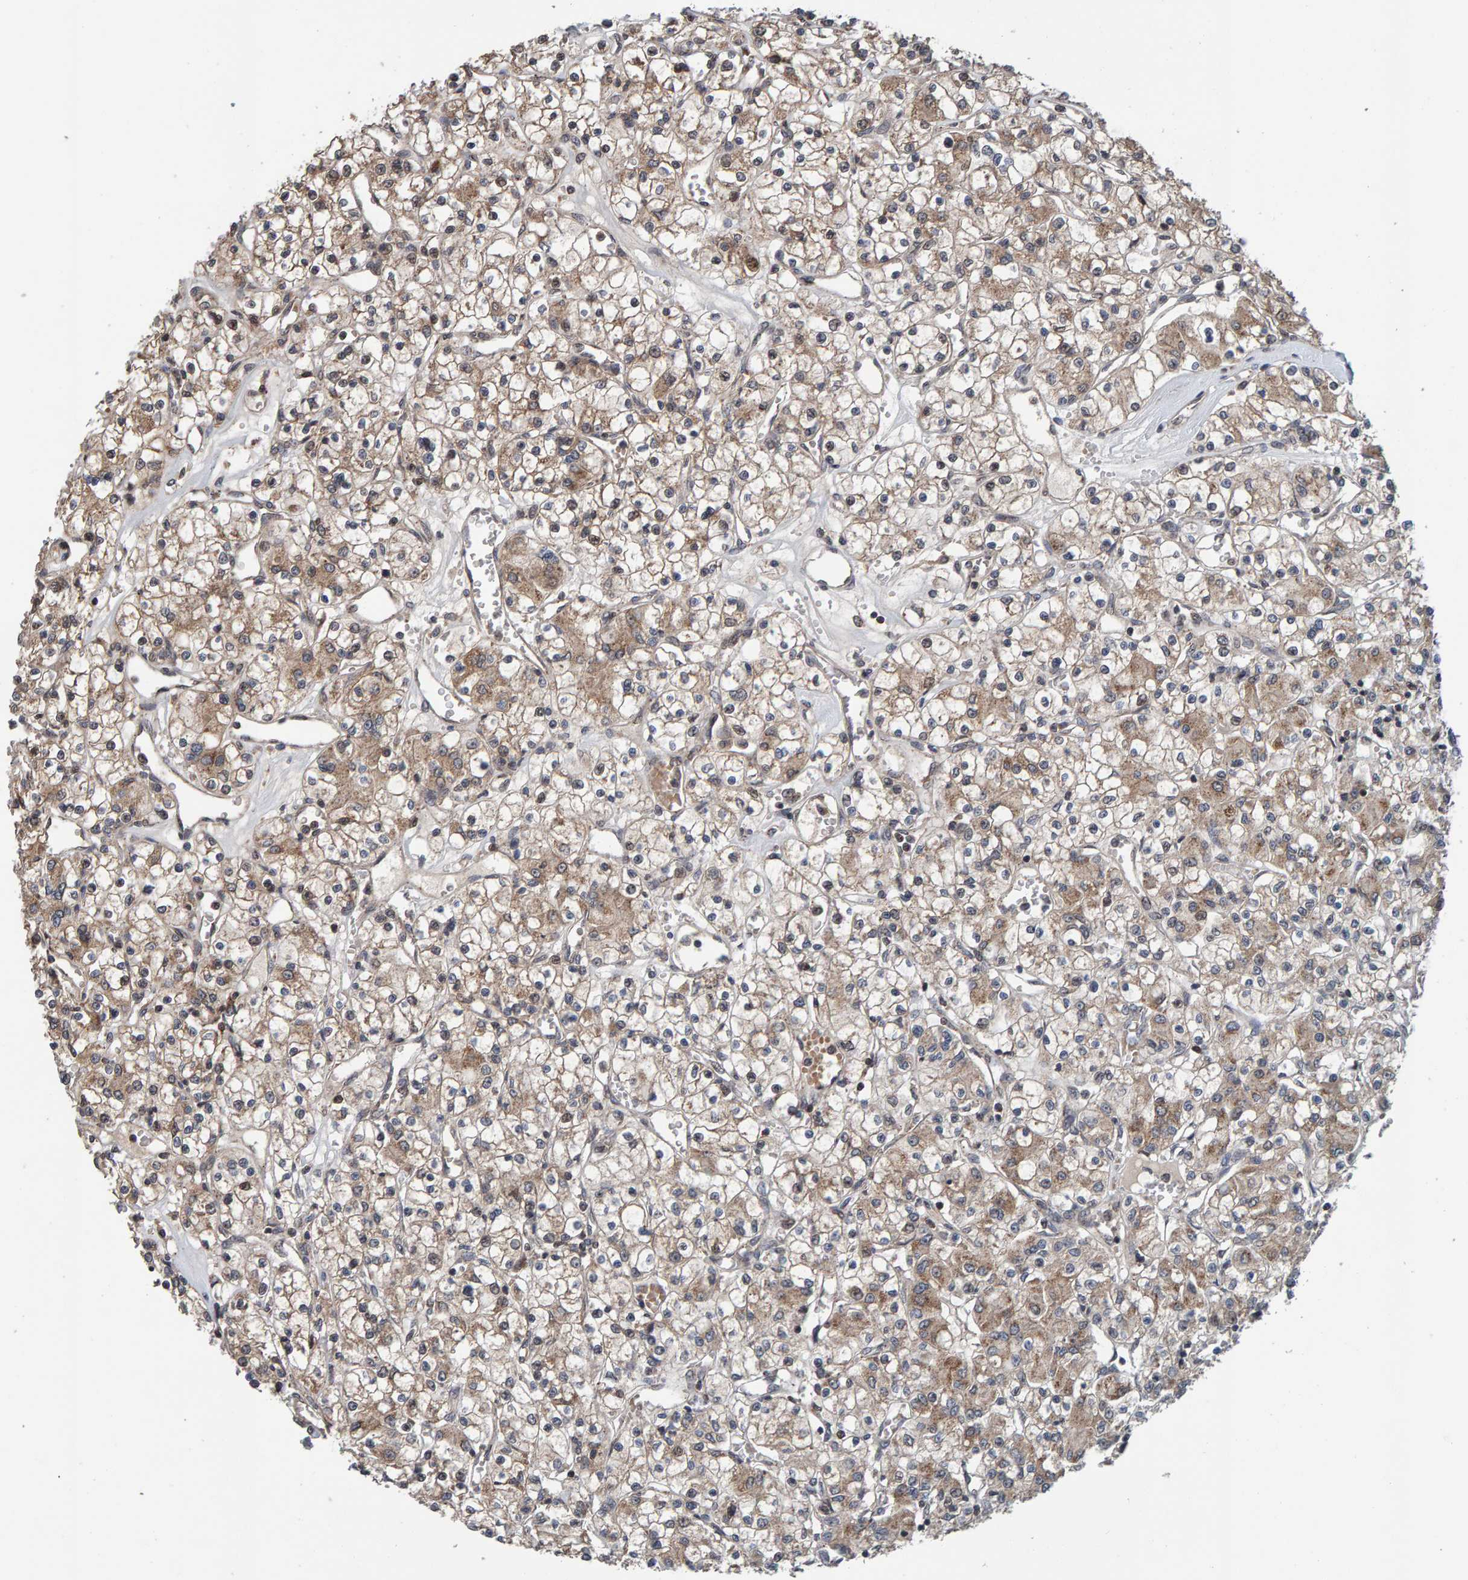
{"staining": {"intensity": "weak", "quantity": ">75%", "location": "cytoplasmic/membranous"}, "tissue": "renal cancer", "cell_type": "Tumor cells", "image_type": "cancer", "snomed": [{"axis": "morphology", "description": "Adenocarcinoma, NOS"}, {"axis": "topography", "description": "Kidney"}], "caption": "Renal cancer (adenocarcinoma) stained with a protein marker exhibits weak staining in tumor cells.", "gene": "CCDC25", "patient": {"sex": "female", "age": 59}}